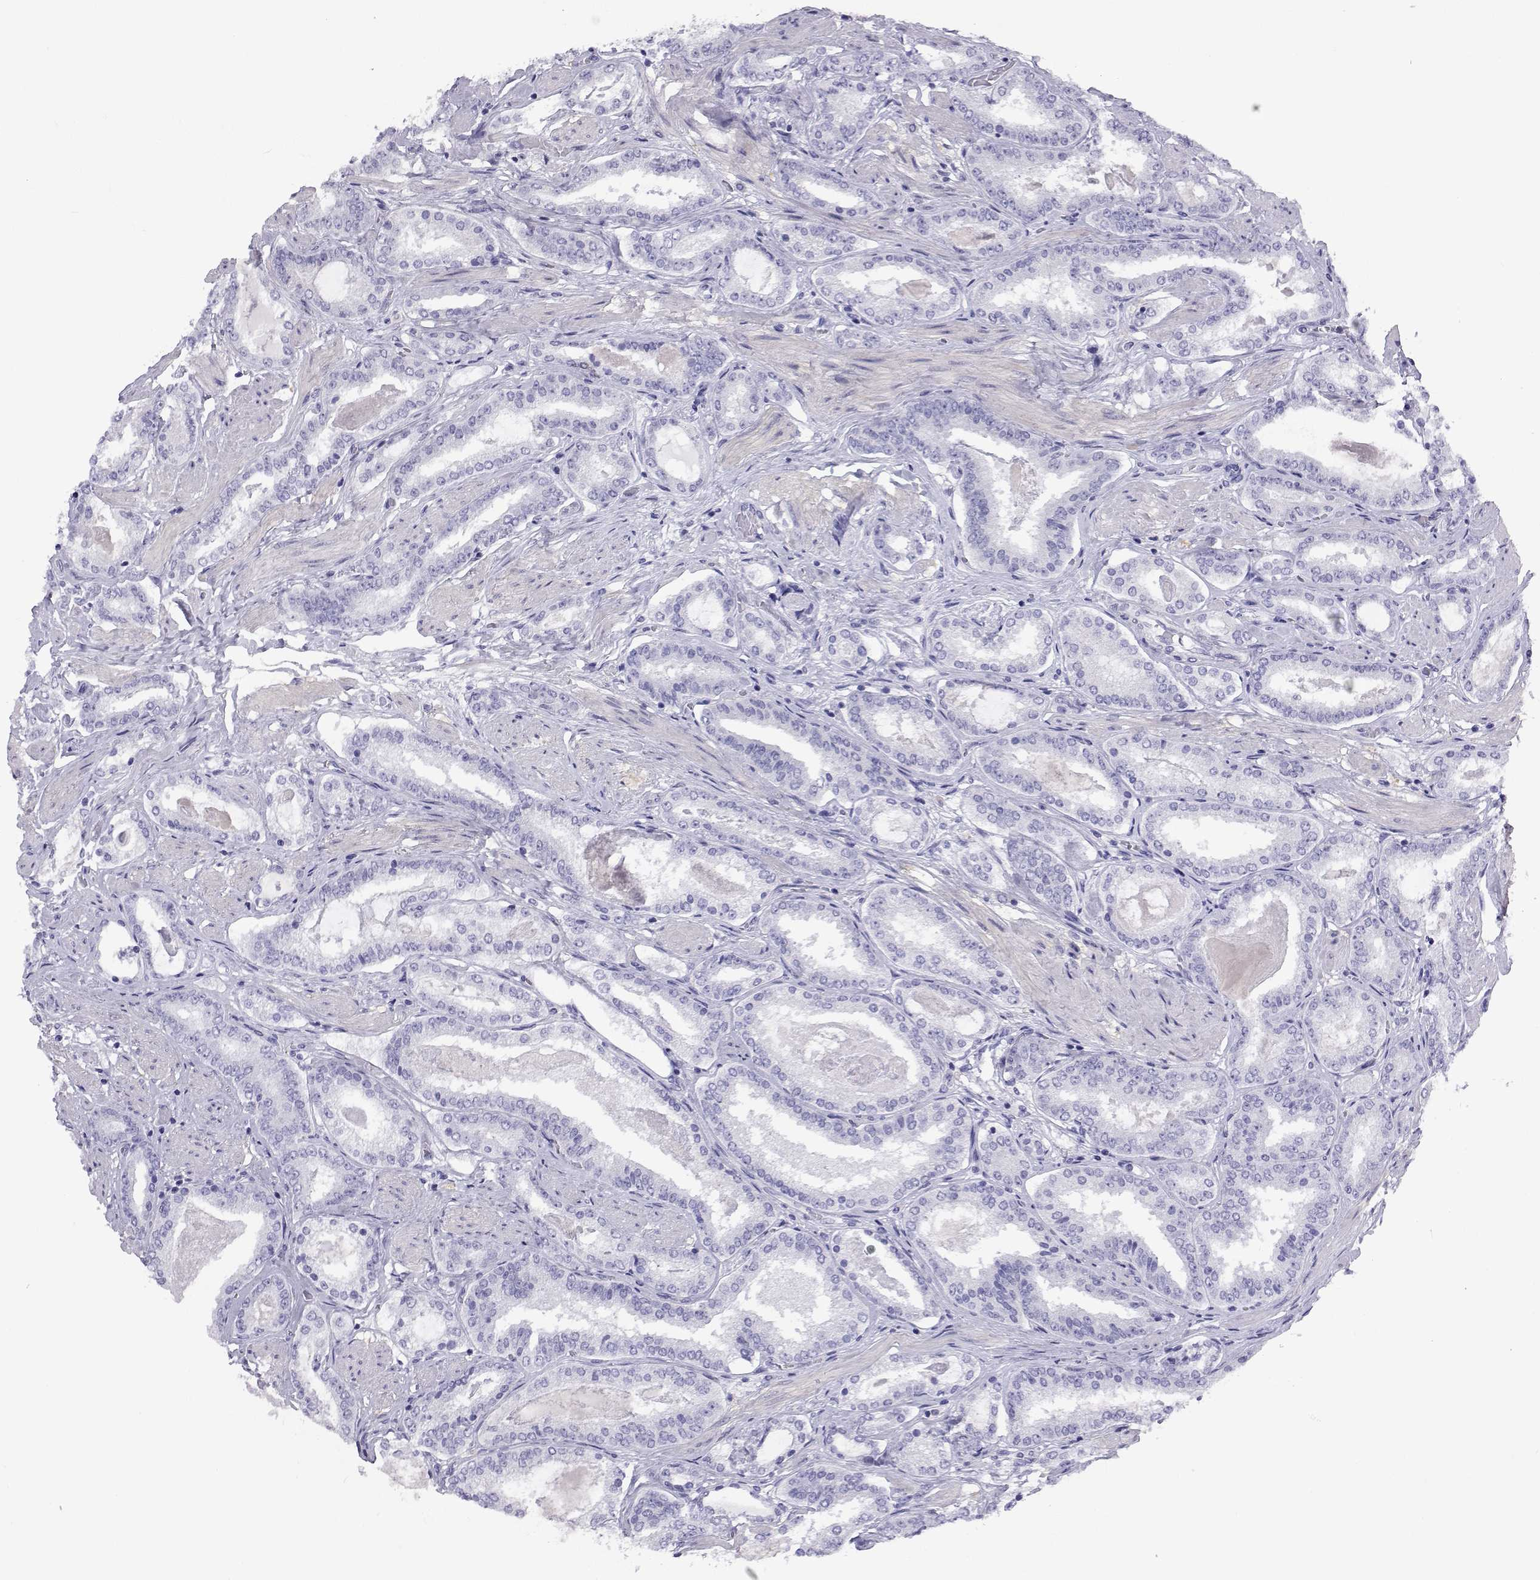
{"staining": {"intensity": "negative", "quantity": "none", "location": "none"}, "tissue": "prostate cancer", "cell_type": "Tumor cells", "image_type": "cancer", "snomed": [{"axis": "morphology", "description": "Adenocarcinoma, High grade"}, {"axis": "topography", "description": "Prostate"}], "caption": "Tumor cells are negative for protein expression in human prostate cancer.", "gene": "PLIN4", "patient": {"sex": "male", "age": 63}}